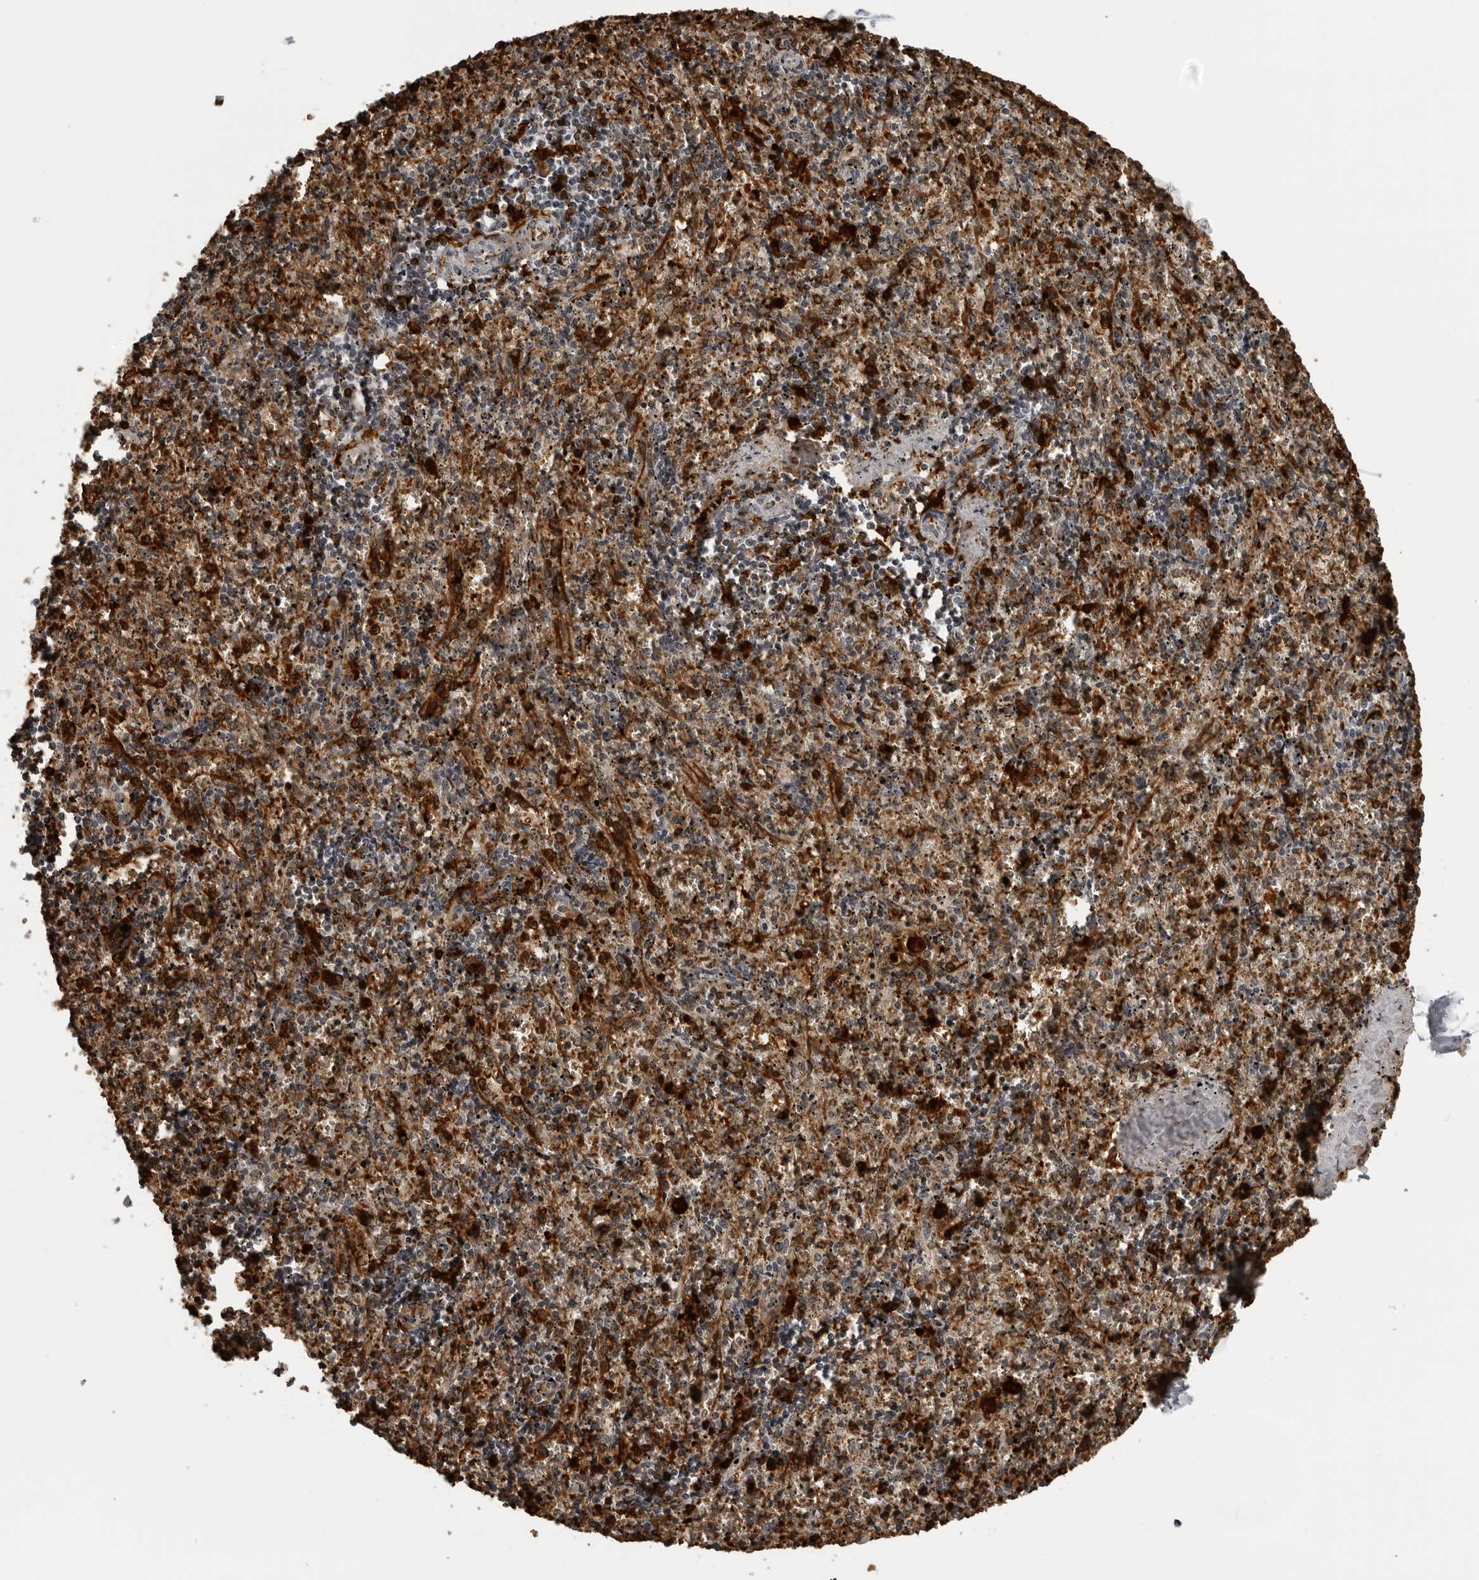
{"staining": {"intensity": "moderate", "quantity": "25%-75%", "location": "cytoplasmic/membranous"}, "tissue": "spleen", "cell_type": "Cells in red pulp", "image_type": "normal", "snomed": [{"axis": "morphology", "description": "Normal tissue, NOS"}, {"axis": "topography", "description": "Spleen"}], "caption": "Protein expression analysis of benign spleen exhibits moderate cytoplasmic/membranous expression in approximately 25%-75% of cells in red pulp.", "gene": "THOP1", "patient": {"sex": "male", "age": 11}}